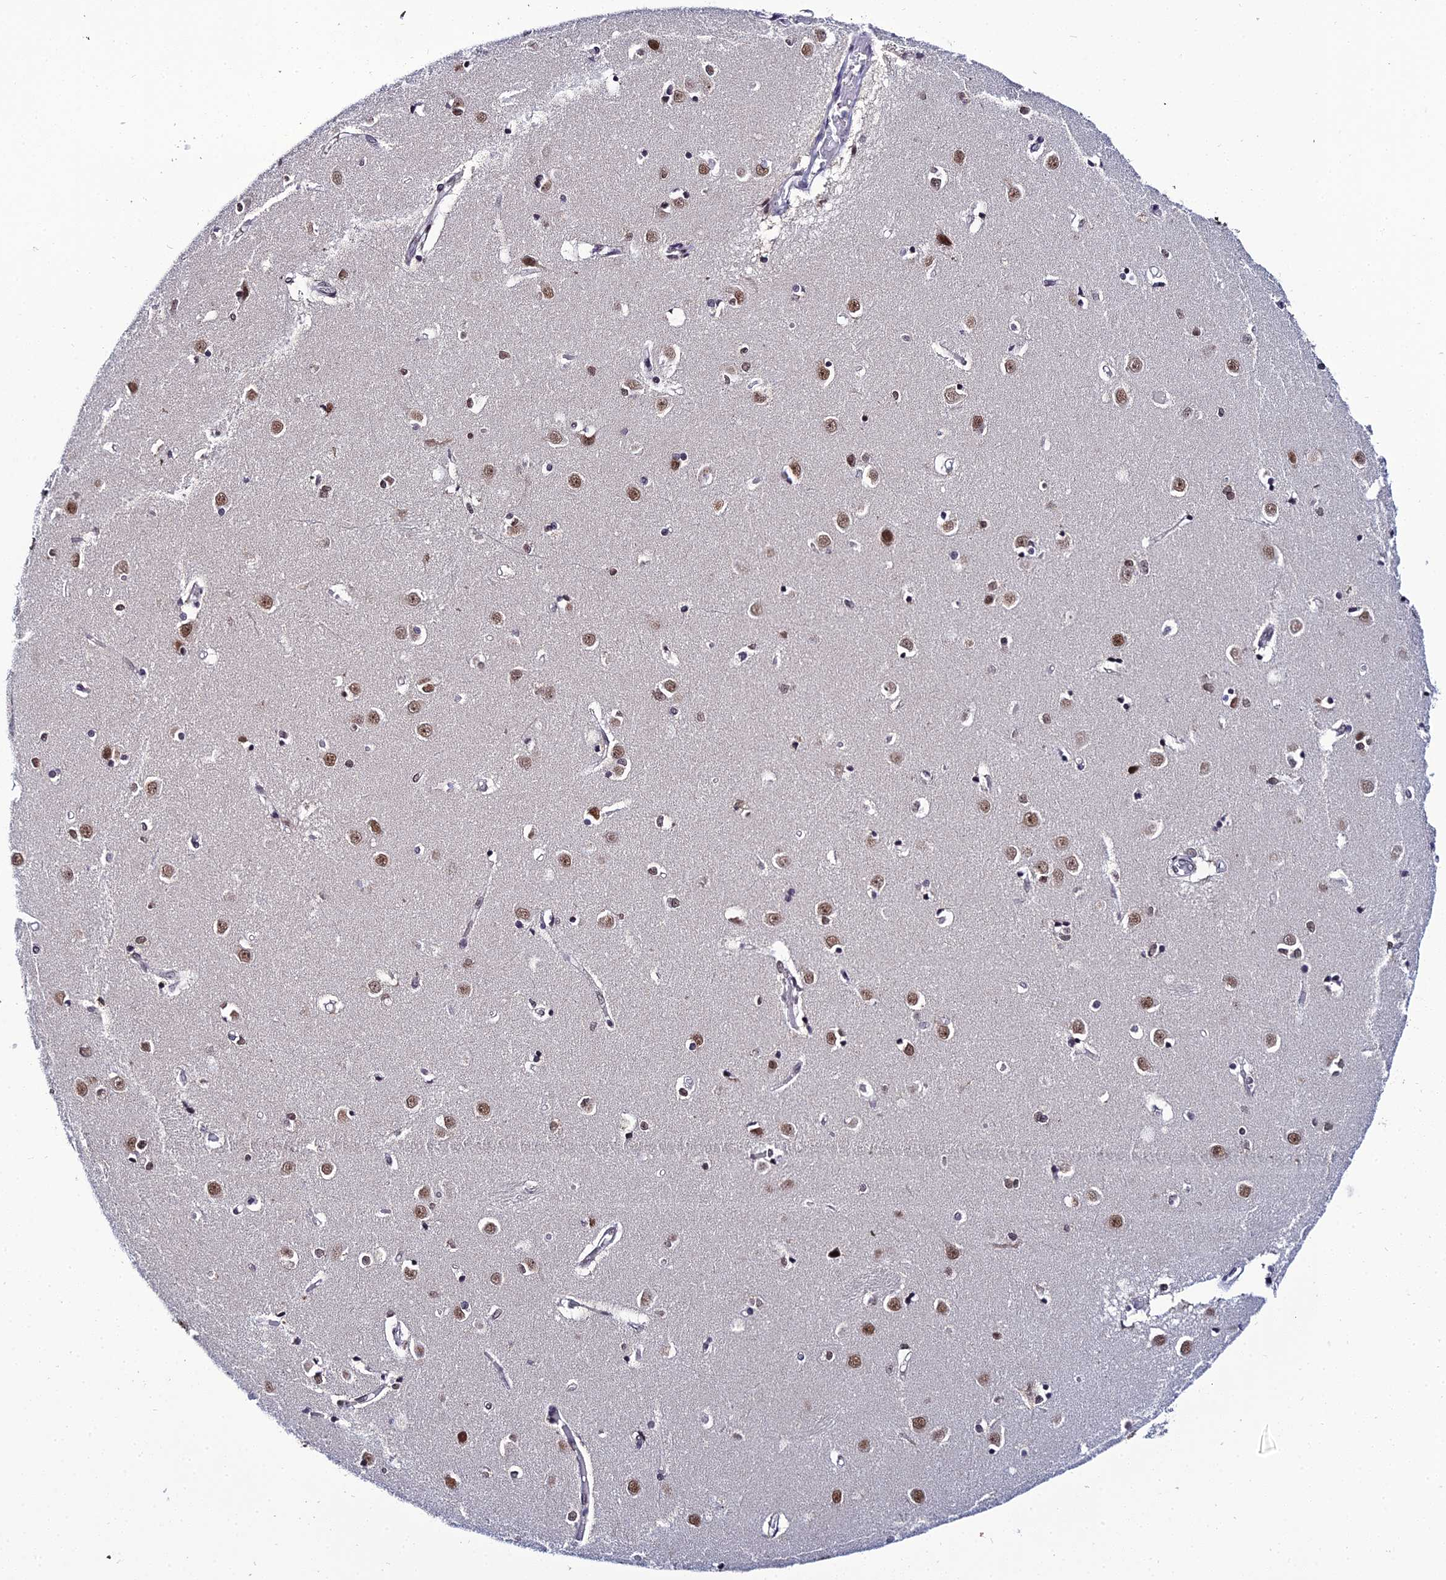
{"staining": {"intensity": "moderate", "quantity": "<25%", "location": "nuclear"}, "tissue": "caudate", "cell_type": "Glial cells", "image_type": "normal", "snomed": [{"axis": "morphology", "description": "Normal tissue, NOS"}, {"axis": "topography", "description": "Lateral ventricle wall"}], "caption": "Immunohistochemistry image of benign human caudate stained for a protein (brown), which reveals low levels of moderate nuclear staining in about <25% of glial cells.", "gene": "EXOSC3", "patient": {"sex": "male", "age": 37}}